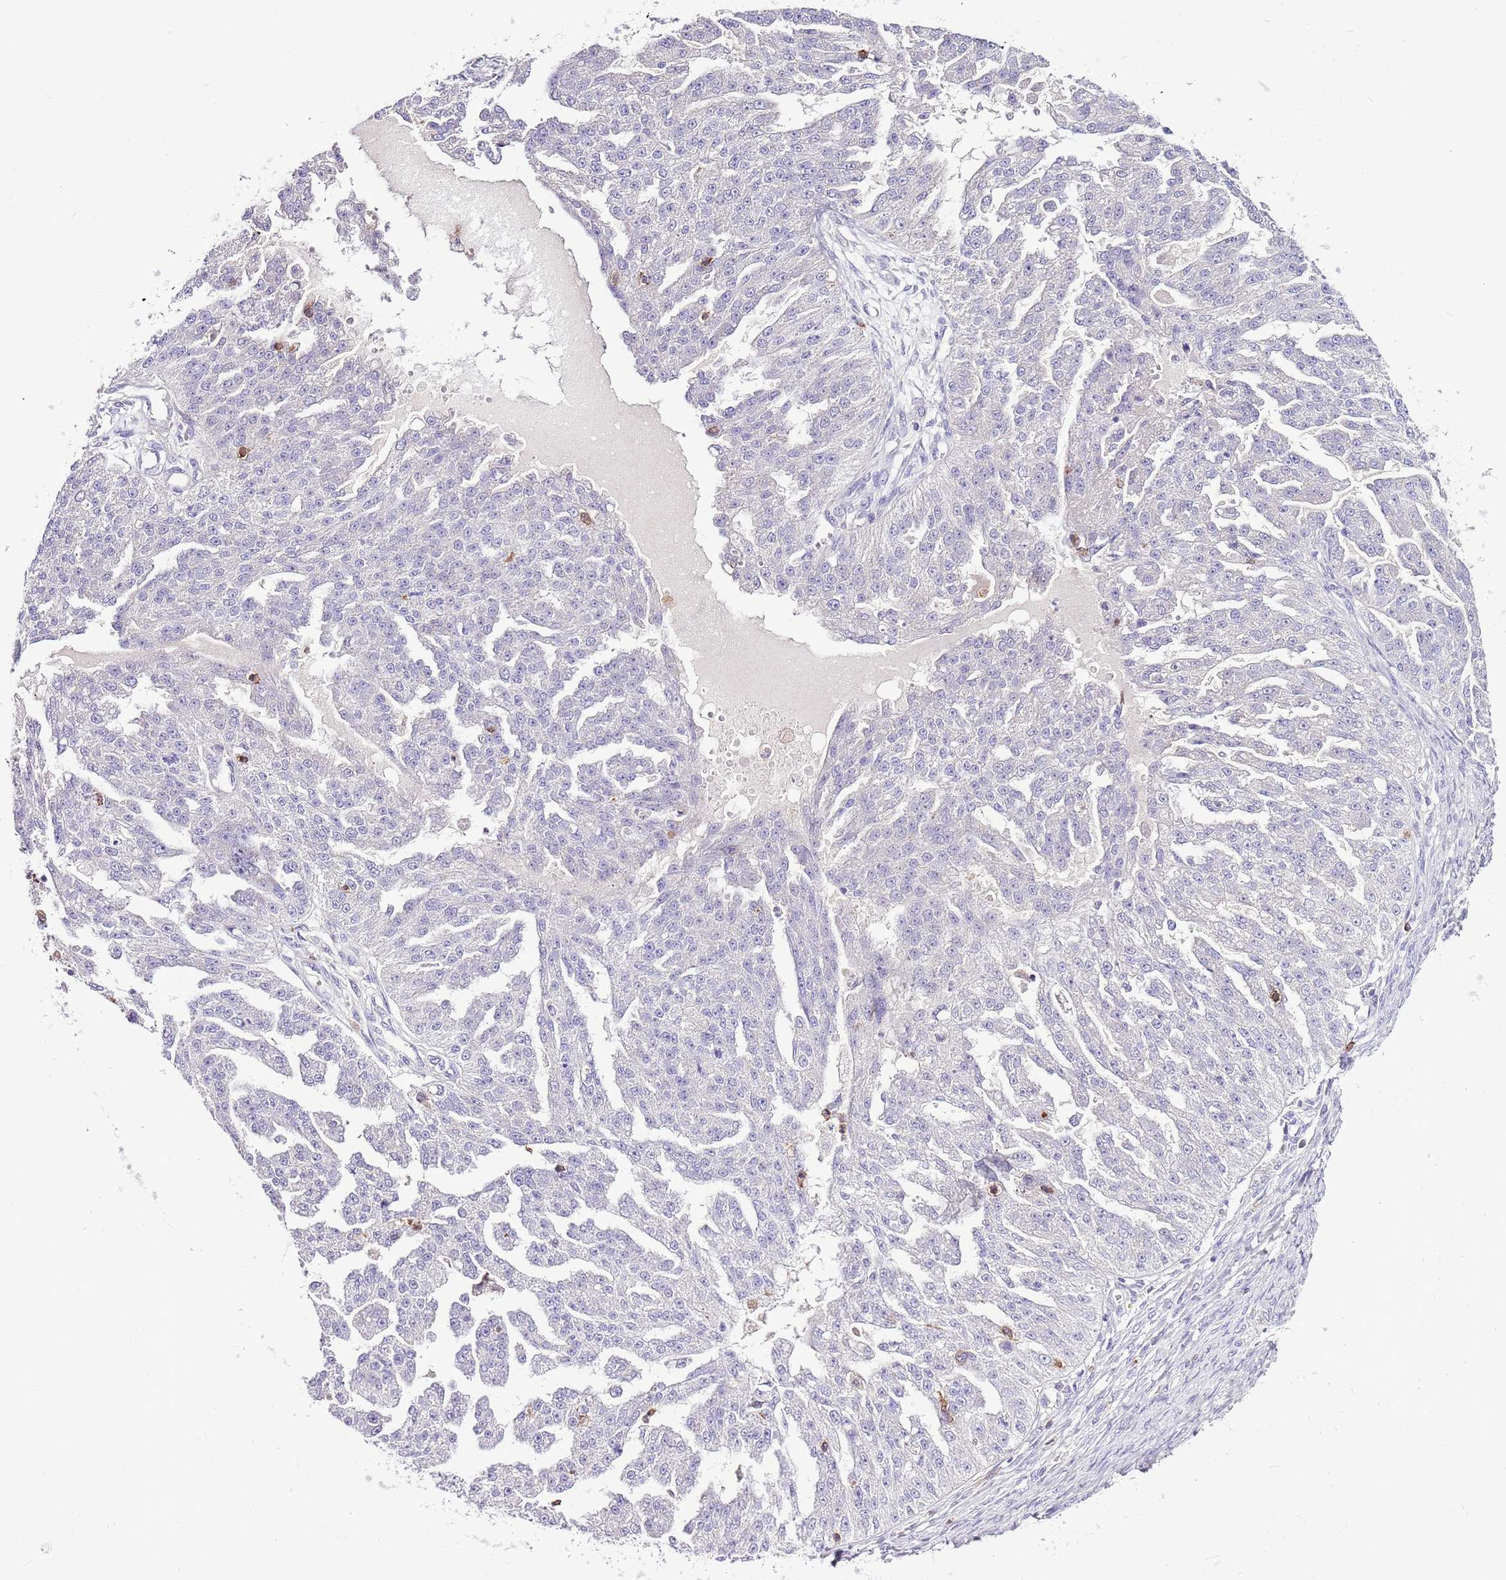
{"staining": {"intensity": "negative", "quantity": "none", "location": "none"}, "tissue": "ovarian cancer", "cell_type": "Tumor cells", "image_type": "cancer", "snomed": [{"axis": "morphology", "description": "Cystadenocarcinoma, serous, NOS"}, {"axis": "topography", "description": "Ovary"}], "caption": "Tumor cells are negative for brown protein staining in ovarian cancer (serous cystadenocarcinoma). (Immunohistochemistry, brightfield microscopy, high magnification).", "gene": "ZSWIM1", "patient": {"sex": "female", "age": 58}}